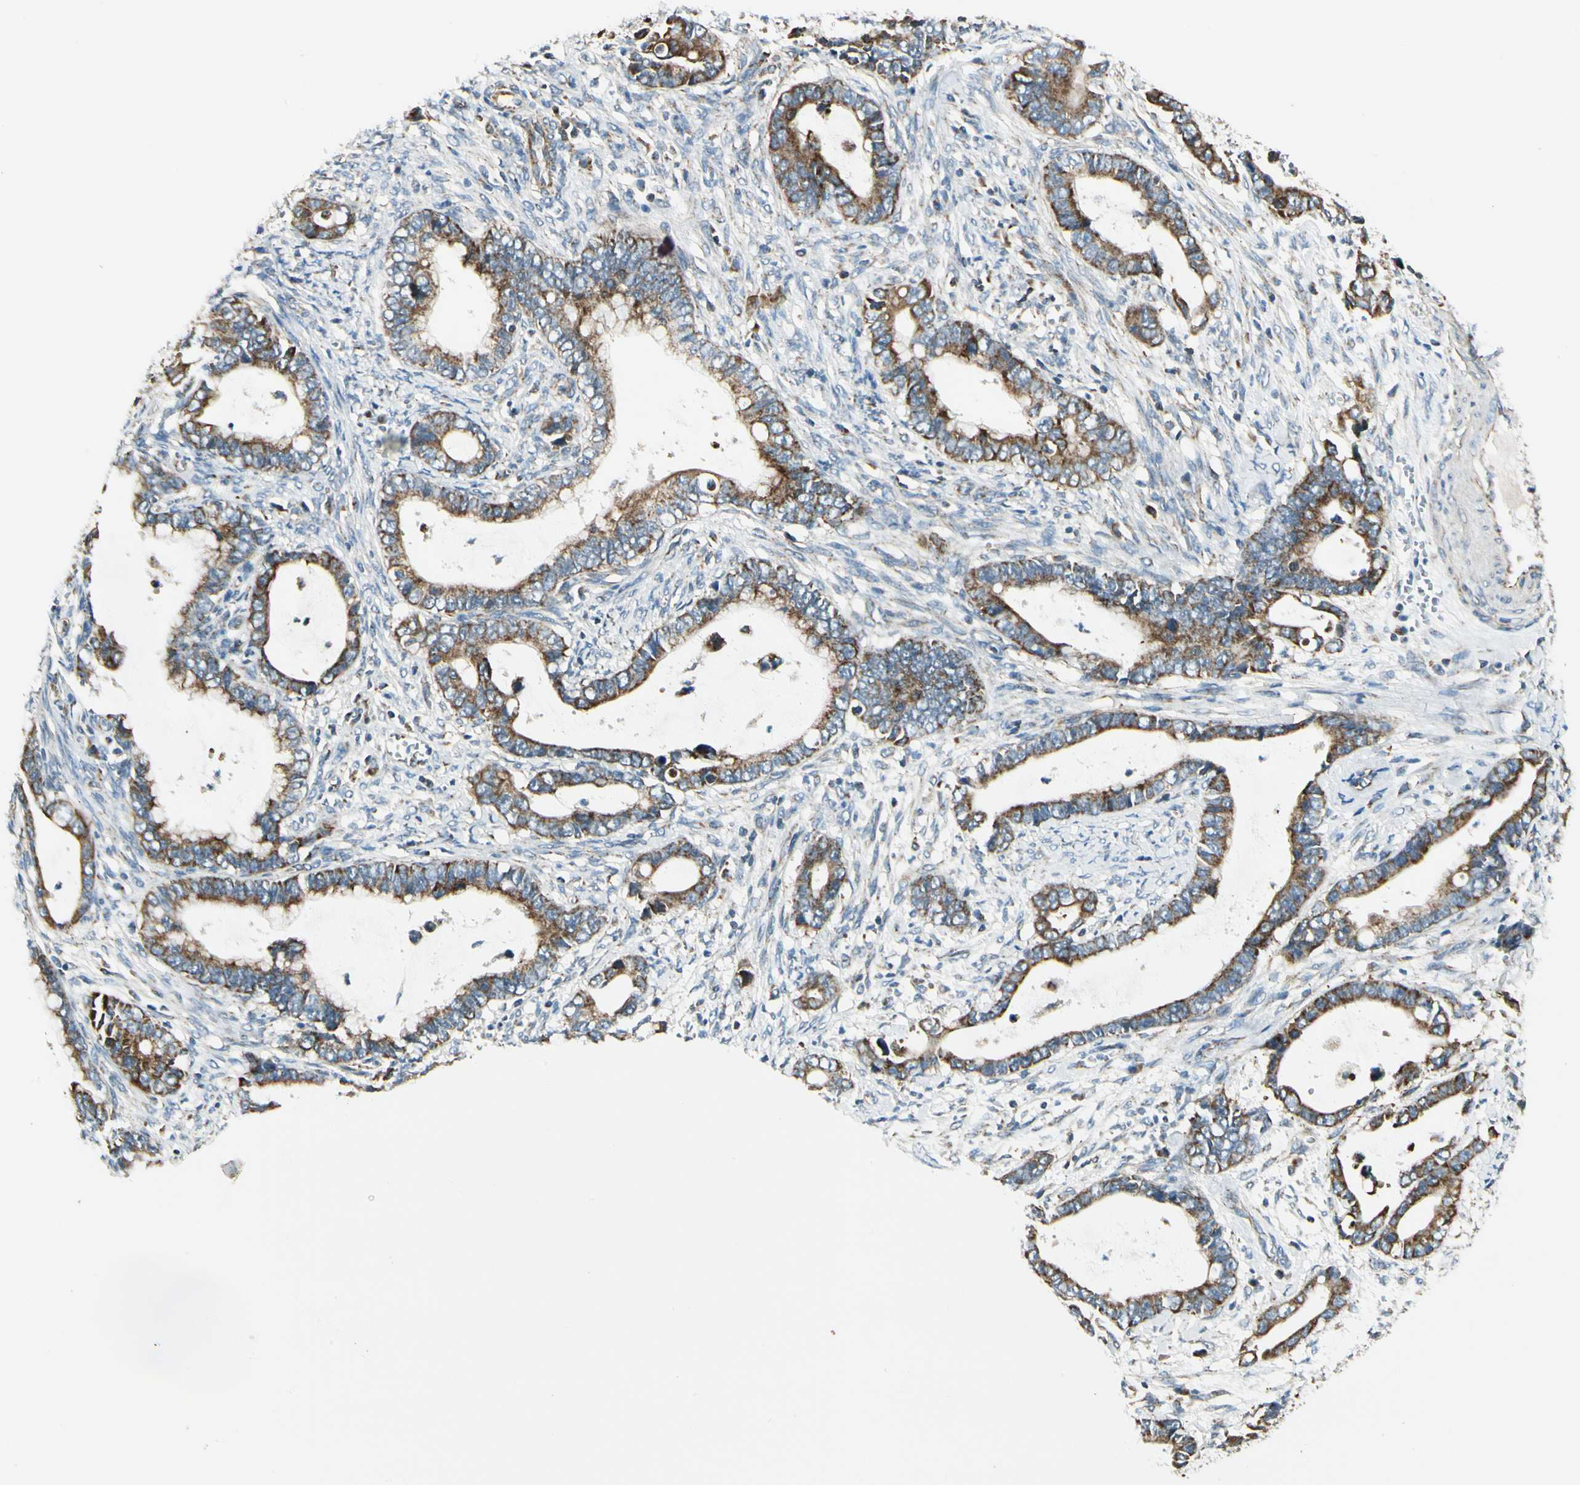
{"staining": {"intensity": "strong", "quantity": "25%-75%", "location": "cytoplasmic/membranous"}, "tissue": "cervical cancer", "cell_type": "Tumor cells", "image_type": "cancer", "snomed": [{"axis": "morphology", "description": "Adenocarcinoma, NOS"}, {"axis": "topography", "description": "Cervix"}], "caption": "Human adenocarcinoma (cervical) stained with a brown dye shows strong cytoplasmic/membranous positive expression in about 25%-75% of tumor cells.", "gene": "EPHB3", "patient": {"sex": "female", "age": 44}}